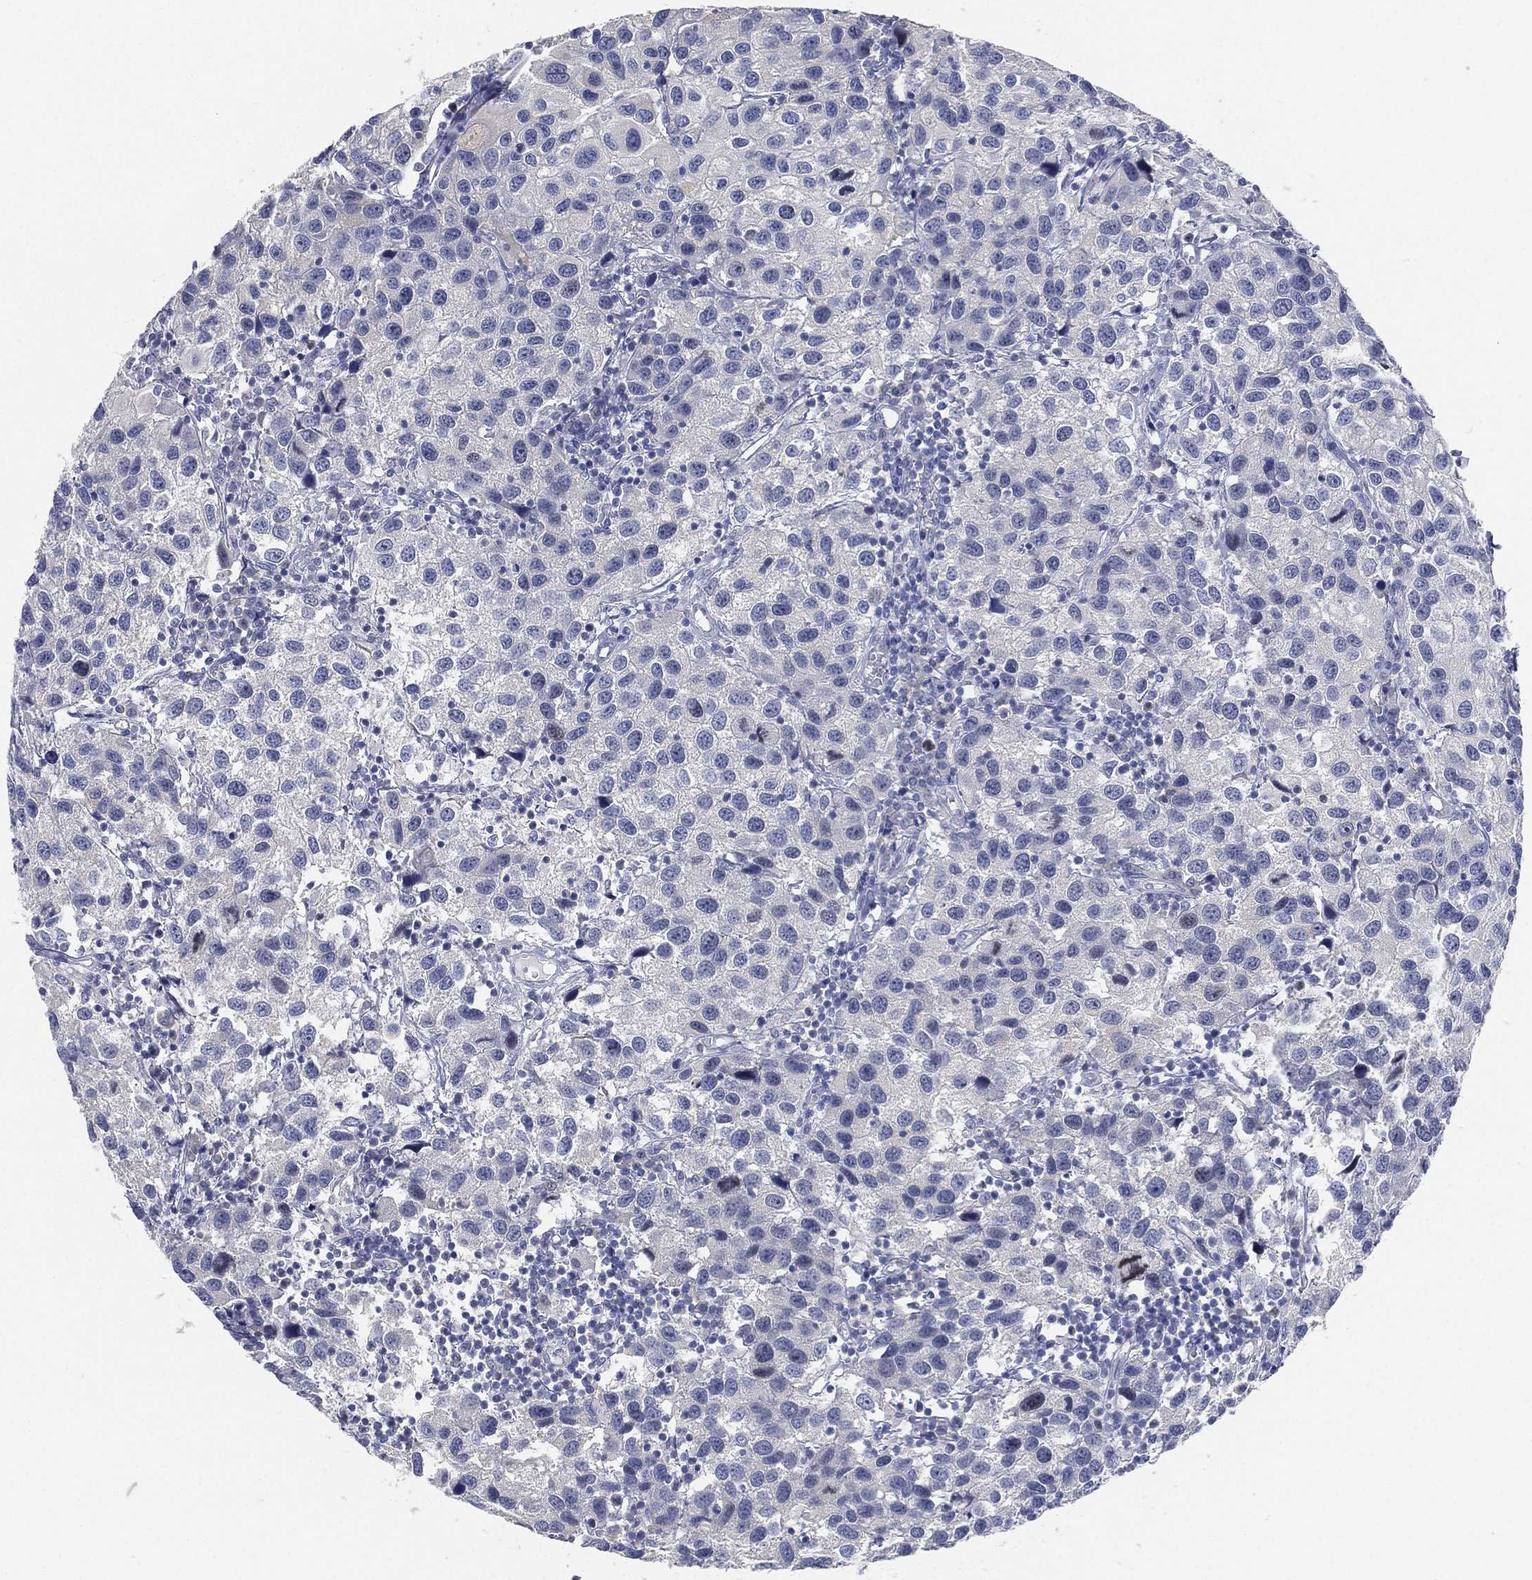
{"staining": {"intensity": "negative", "quantity": "none", "location": "none"}, "tissue": "urothelial cancer", "cell_type": "Tumor cells", "image_type": "cancer", "snomed": [{"axis": "morphology", "description": "Urothelial carcinoma, High grade"}, {"axis": "topography", "description": "Urinary bladder"}], "caption": "High magnification brightfield microscopy of urothelial carcinoma (high-grade) stained with DAB (3,3'-diaminobenzidine) (brown) and counterstained with hematoxylin (blue): tumor cells show no significant positivity.", "gene": "FAM187B", "patient": {"sex": "male", "age": 79}}